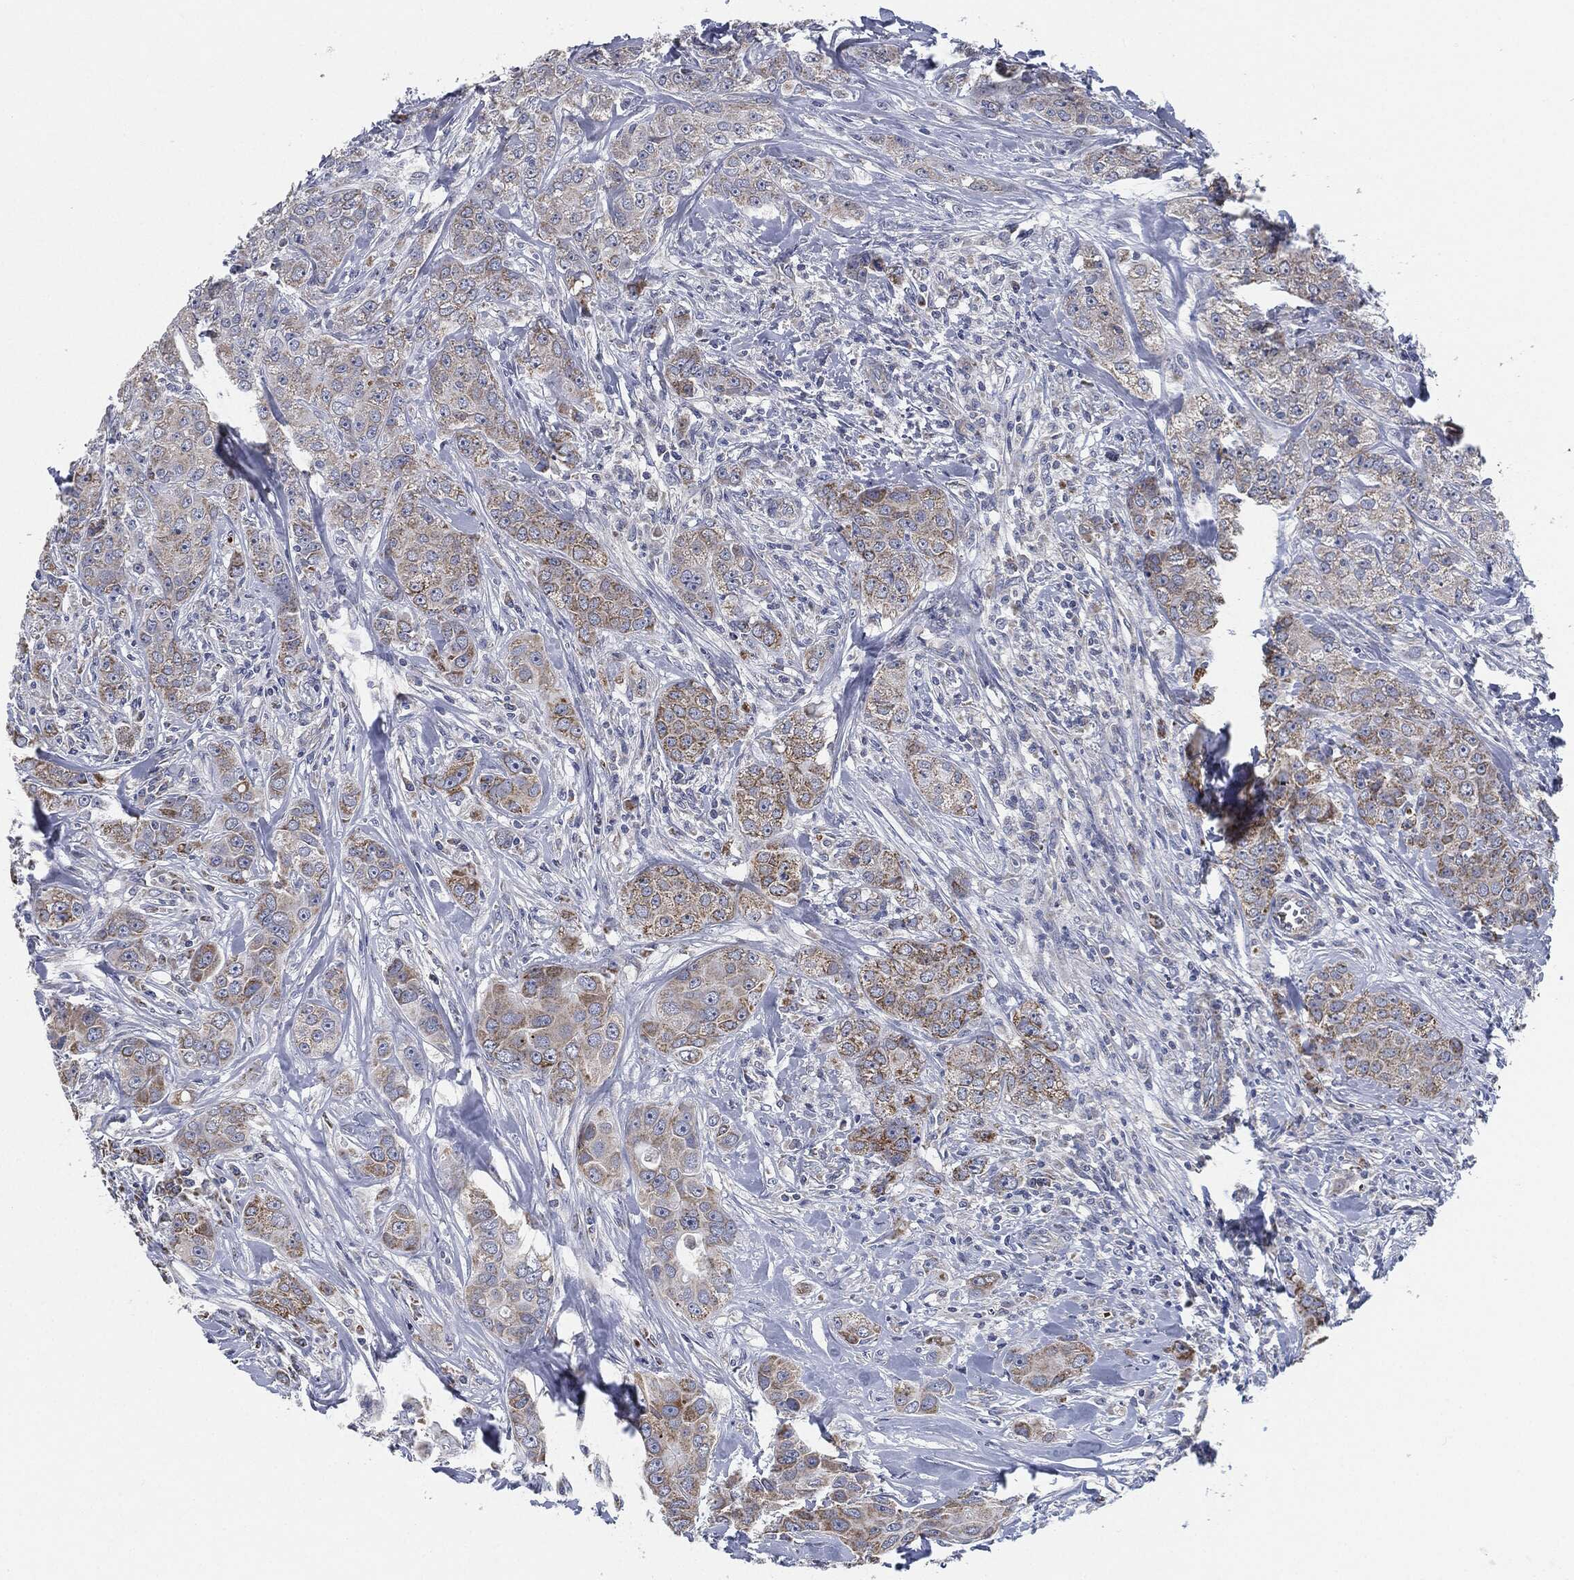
{"staining": {"intensity": "moderate", "quantity": "25%-75%", "location": "cytoplasmic/membranous"}, "tissue": "breast cancer", "cell_type": "Tumor cells", "image_type": "cancer", "snomed": [{"axis": "morphology", "description": "Duct carcinoma"}, {"axis": "topography", "description": "Breast"}], "caption": "Immunohistochemical staining of breast cancer (invasive ductal carcinoma) shows medium levels of moderate cytoplasmic/membranous staining in approximately 25%-75% of tumor cells. Immunohistochemistry (ihc) stains the protein in brown and the nuclei are stained blue.", "gene": "SIGLEC9", "patient": {"sex": "female", "age": 43}}